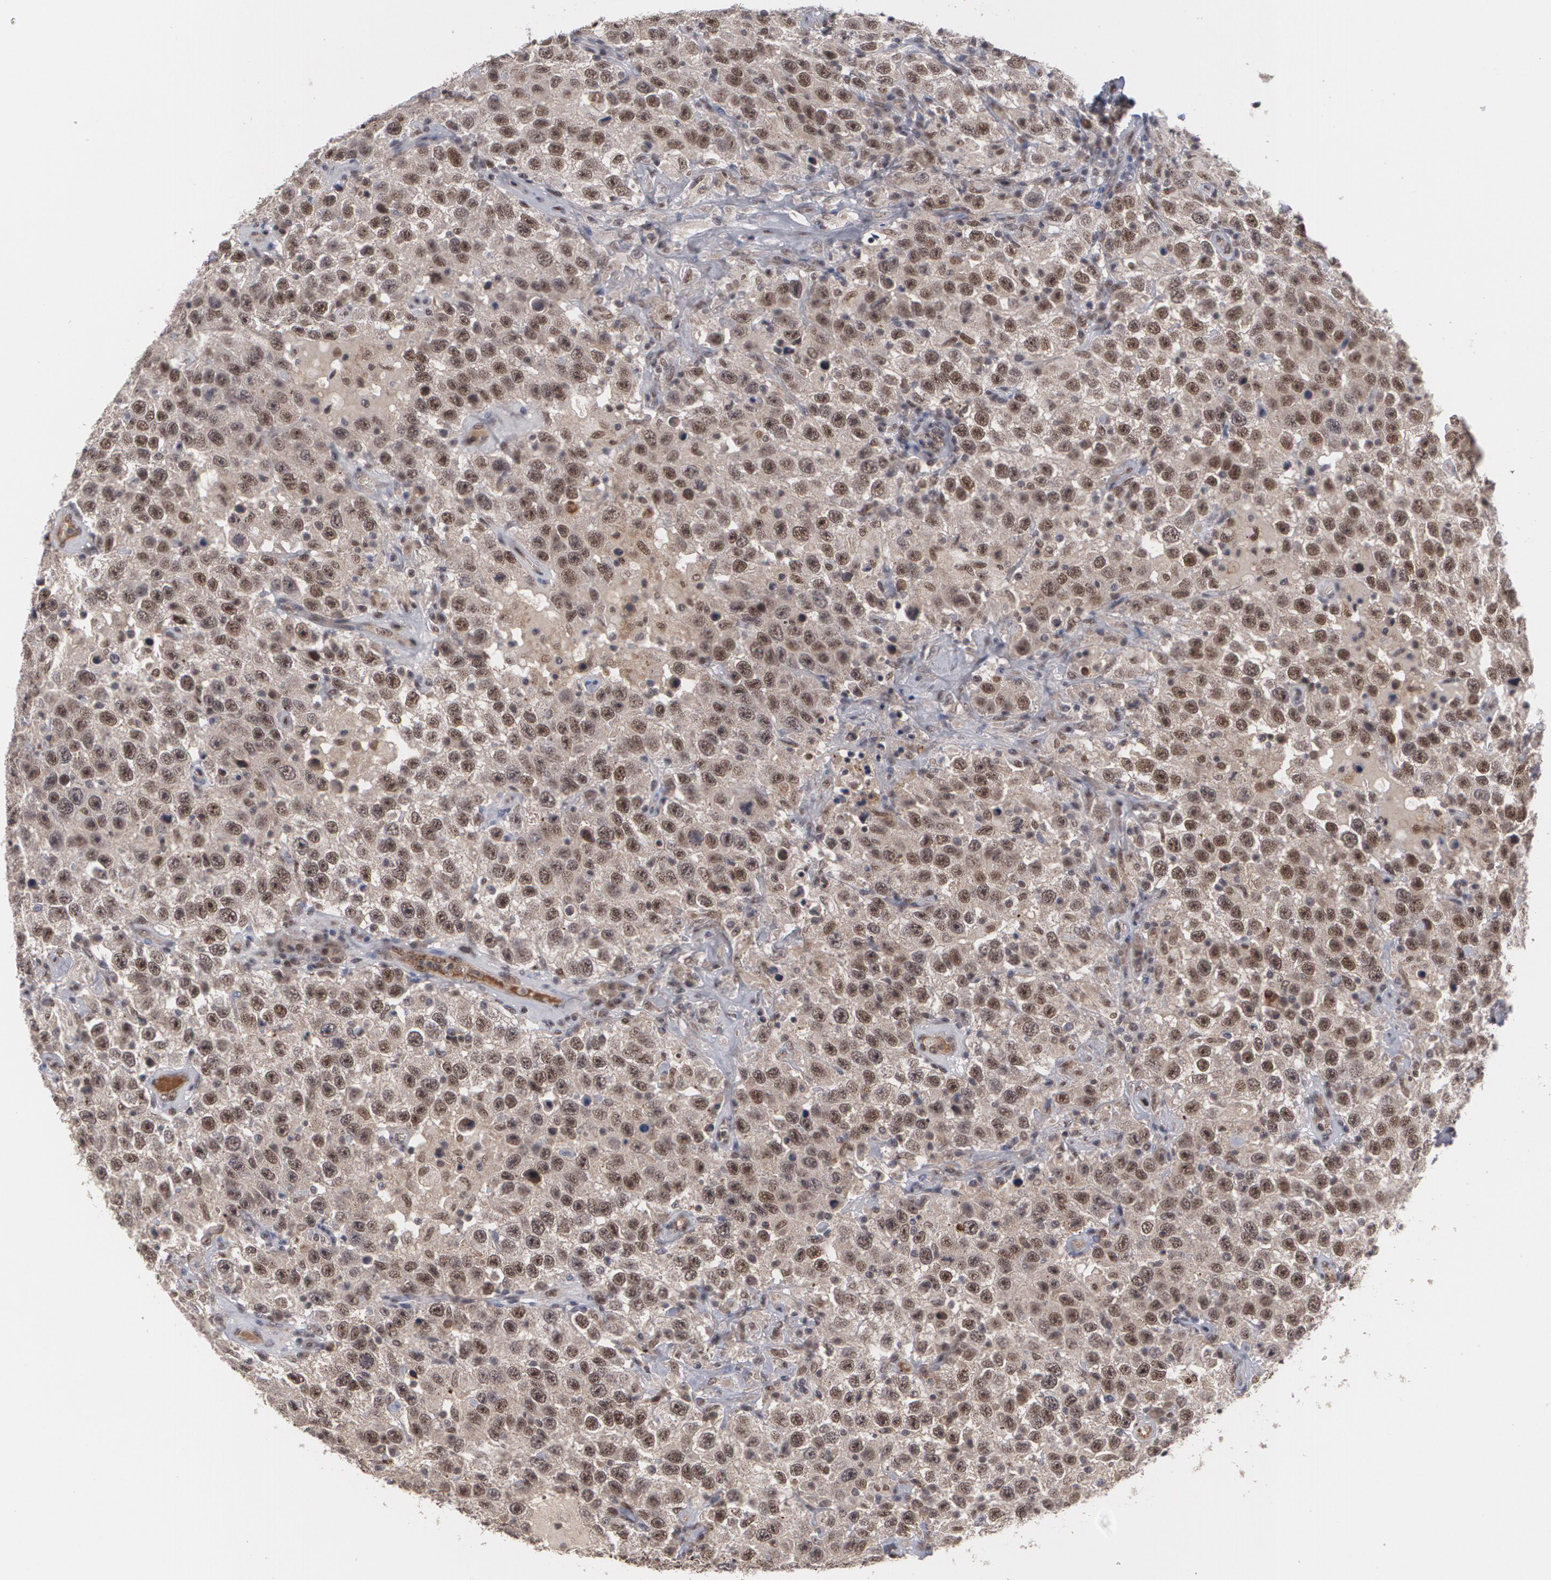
{"staining": {"intensity": "moderate", "quantity": ">75%", "location": "nuclear"}, "tissue": "testis cancer", "cell_type": "Tumor cells", "image_type": "cancer", "snomed": [{"axis": "morphology", "description": "Seminoma, NOS"}, {"axis": "topography", "description": "Testis"}], "caption": "There is medium levels of moderate nuclear staining in tumor cells of testis cancer (seminoma), as demonstrated by immunohistochemical staining (brown color).", "gene": "INTS6", "patient": {"sex": "male", "age": 41}}